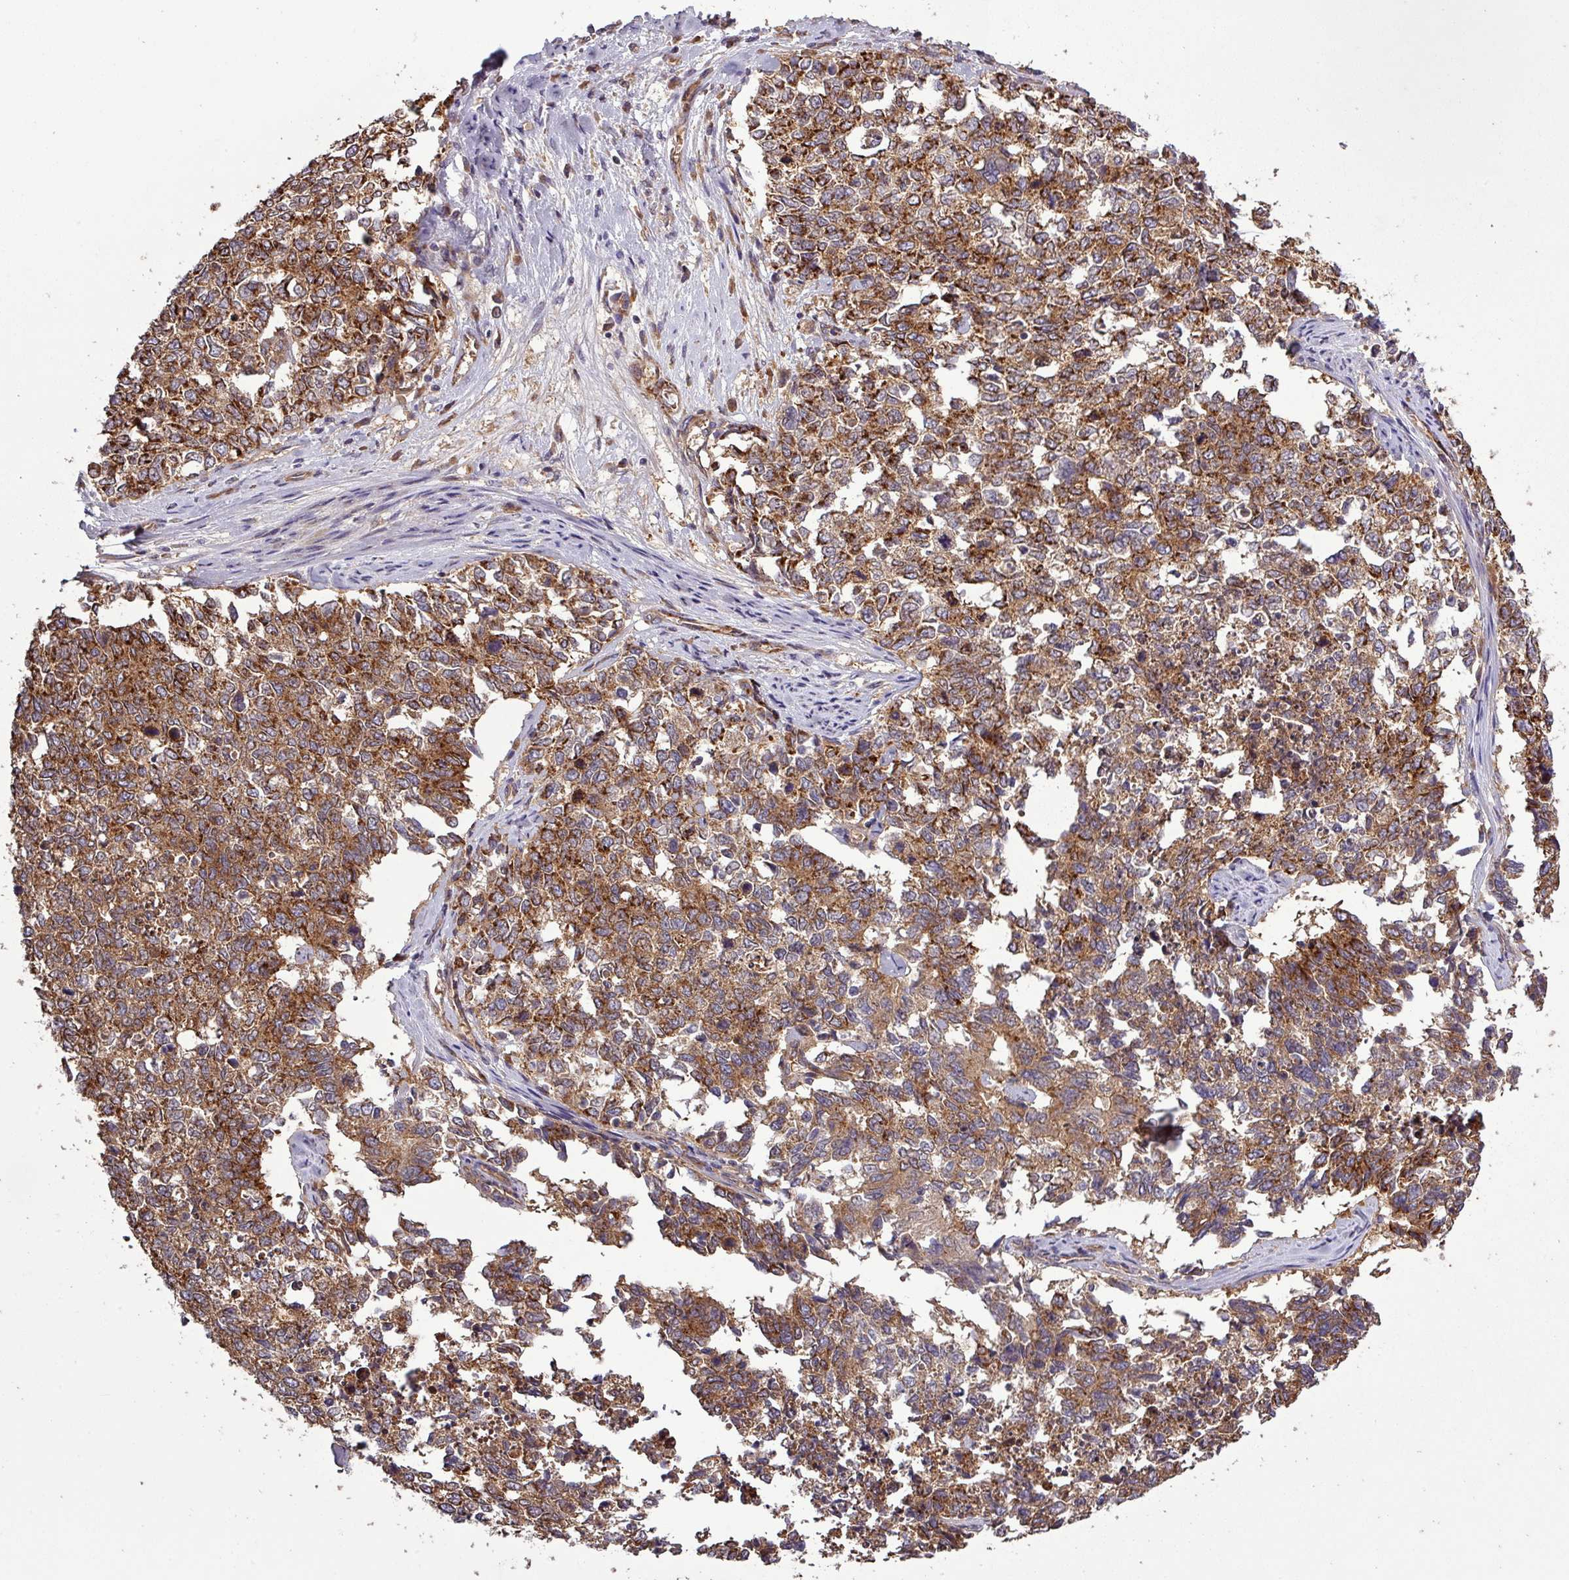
{"staining": {"intensity": "strong", "quantity": ">75%", "location": "cytoplasmic/membranous"}, "tissue": "cervical cancer", "cell_type": "Tumor cells", "image_type": "cancer", "snomed": [{"axis": "morphology", "description": "Squamous cell carcinoma, NOS"}, {"axis": "topography", "description": "Cervix"}], "caption": "Approximately >75% of tumor cells in squamous cell carcinoma (cervical) show strong cytoplasmic/membranous protein staining as visualized by brown immunohistochemical staining.", "gene": "SIRPB2", "patient": {"sex": "female", "age": 63}}